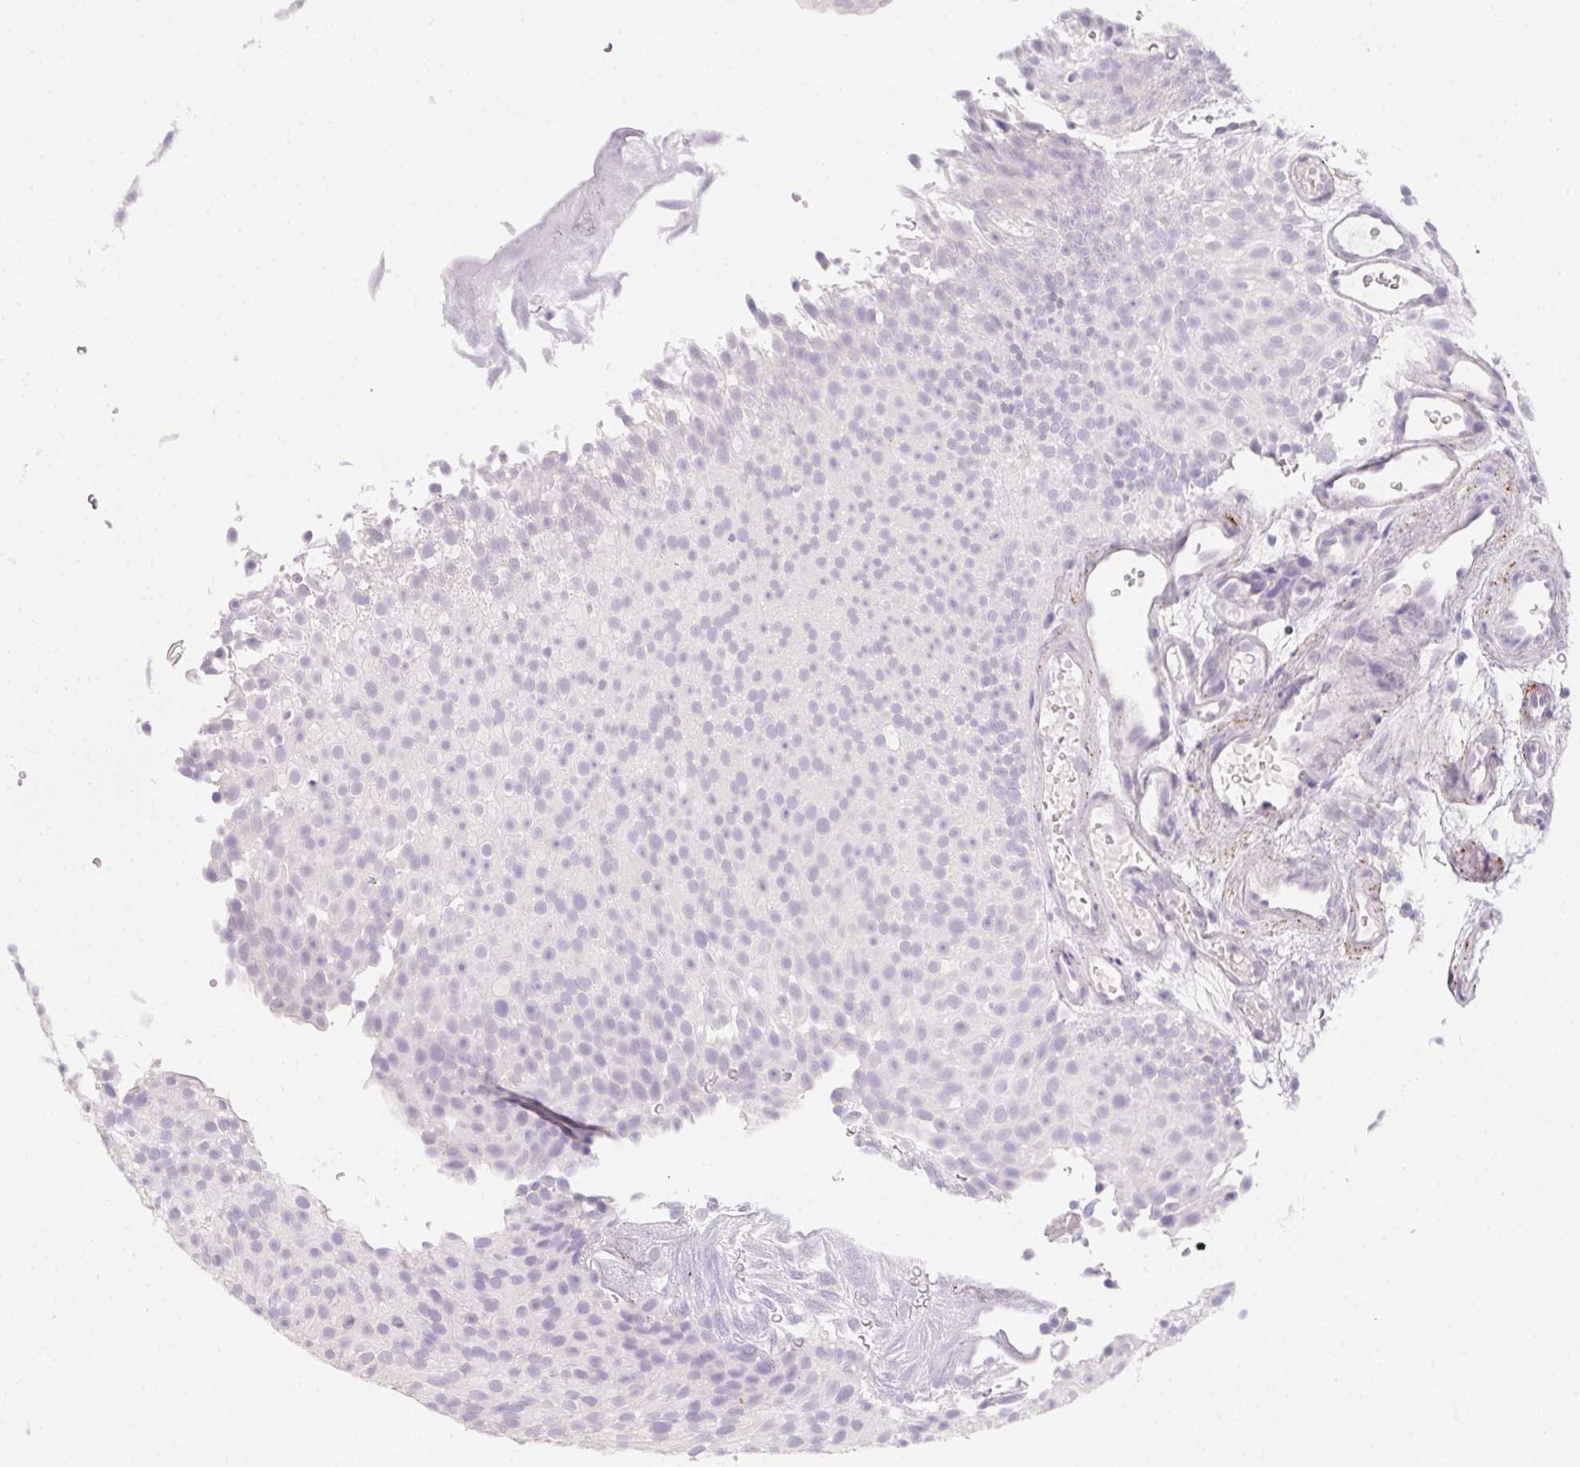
{"staining": {"intensity": "negative", "quantity": "none", "location": "none"}, "tissue": "urothelial cancer", "cell_type": "Tumor cells", "image_type": "cancer", "snomed": [{"axis": "morphology", "description": "Urothelial carcinoma, Low grade"}, {"axis": "topography", "description": "Urinary bladder"}], "caption": "Tumor cells show no significant positivity in urothelial cancer.", "gene": "MYL4", "patient": {"sex": "male", "age": 78}}